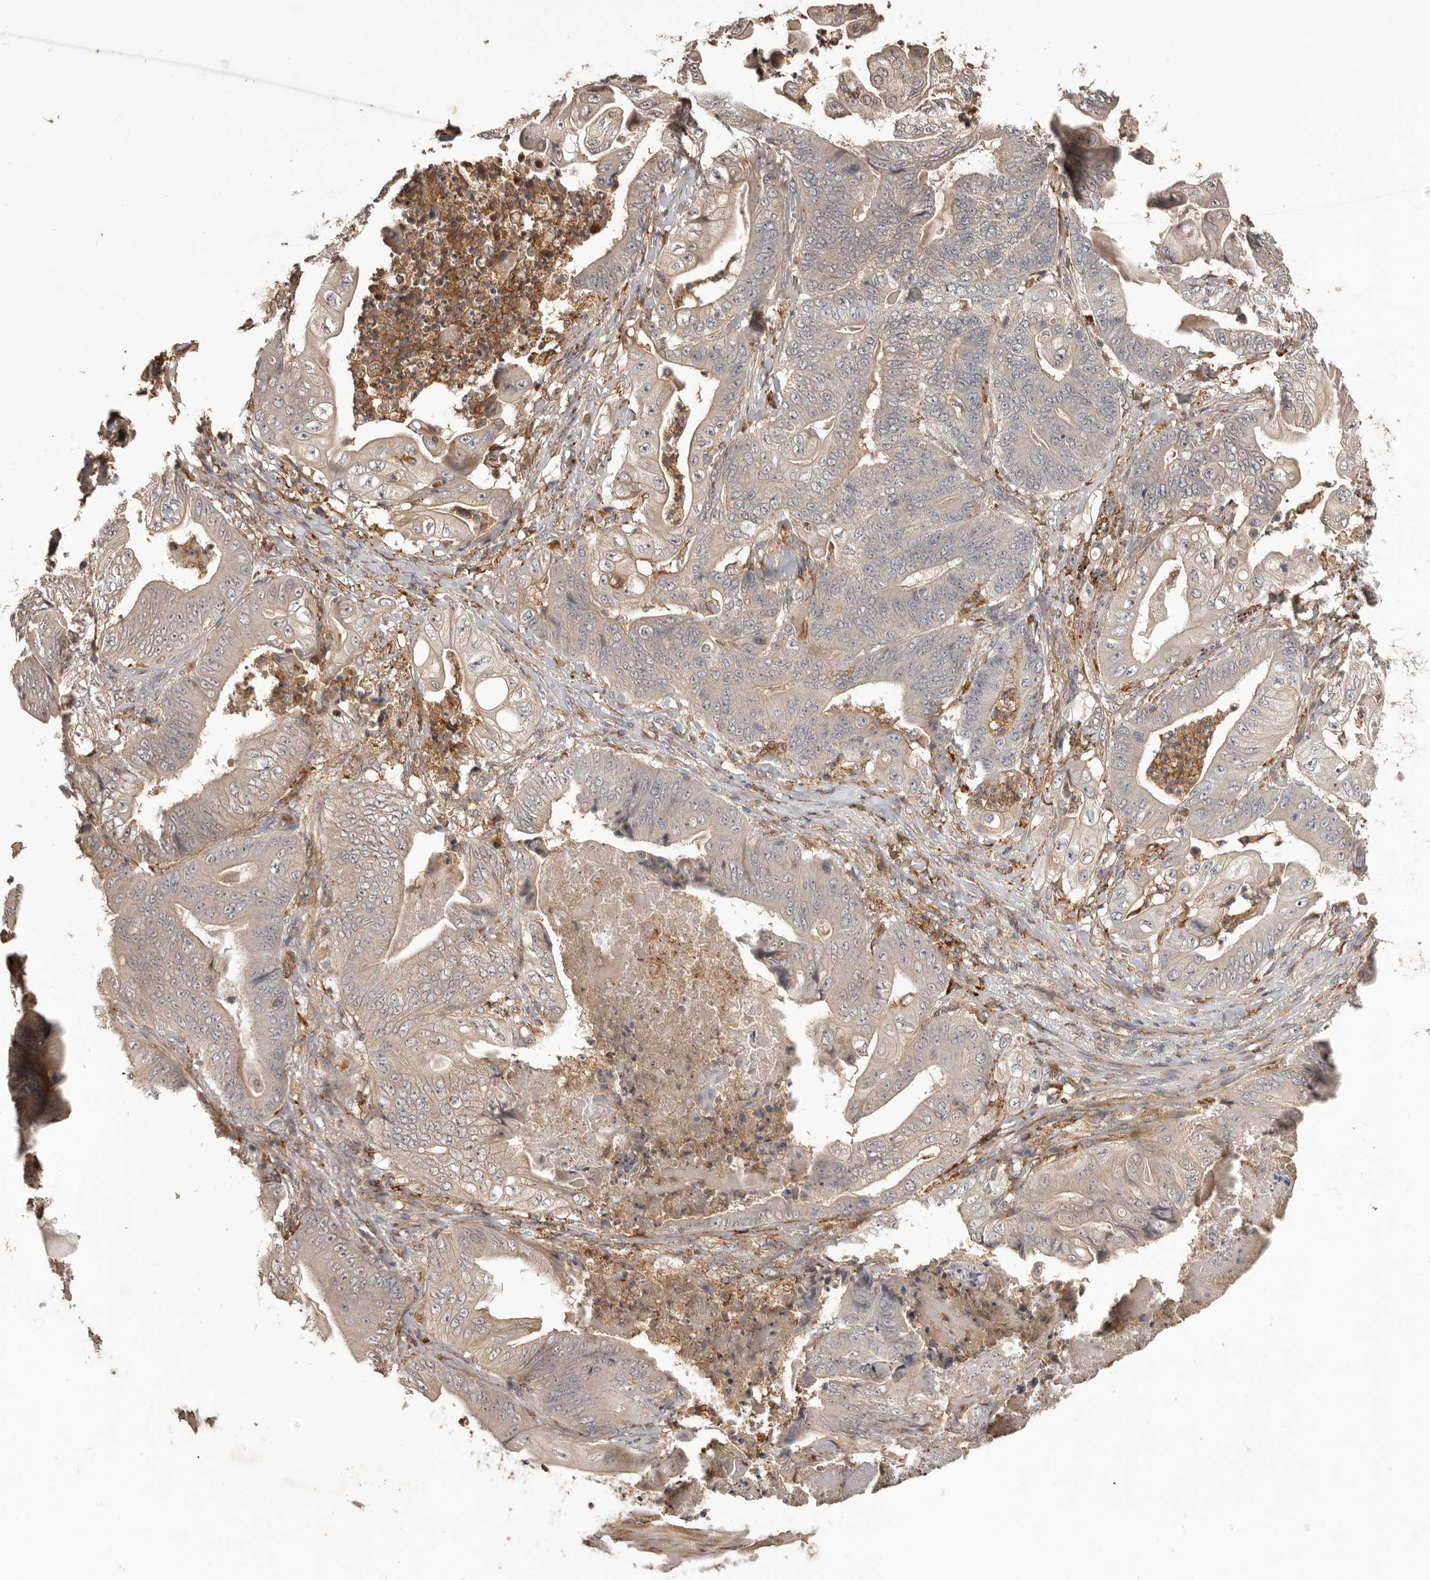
{"staining": {"intensity": "weak", "quantity": "<25%", "location": "cytoplasmic/membranous"}, "tissue": "stomach cancer", "cell_type": "Tumor cells", "image_type": "cancer", "snomed": [{"axis": "morphology", "description": "Adenocarcinoma, NOS"}, {"axis": "topography", "description": "Stomach"}], "caption": "Tumor cells show no significant protein positivity in stomach cancer (adenocarcinoma).", "gene": "GLIPR2", "patient": {"sex": "female", "age": 73}}